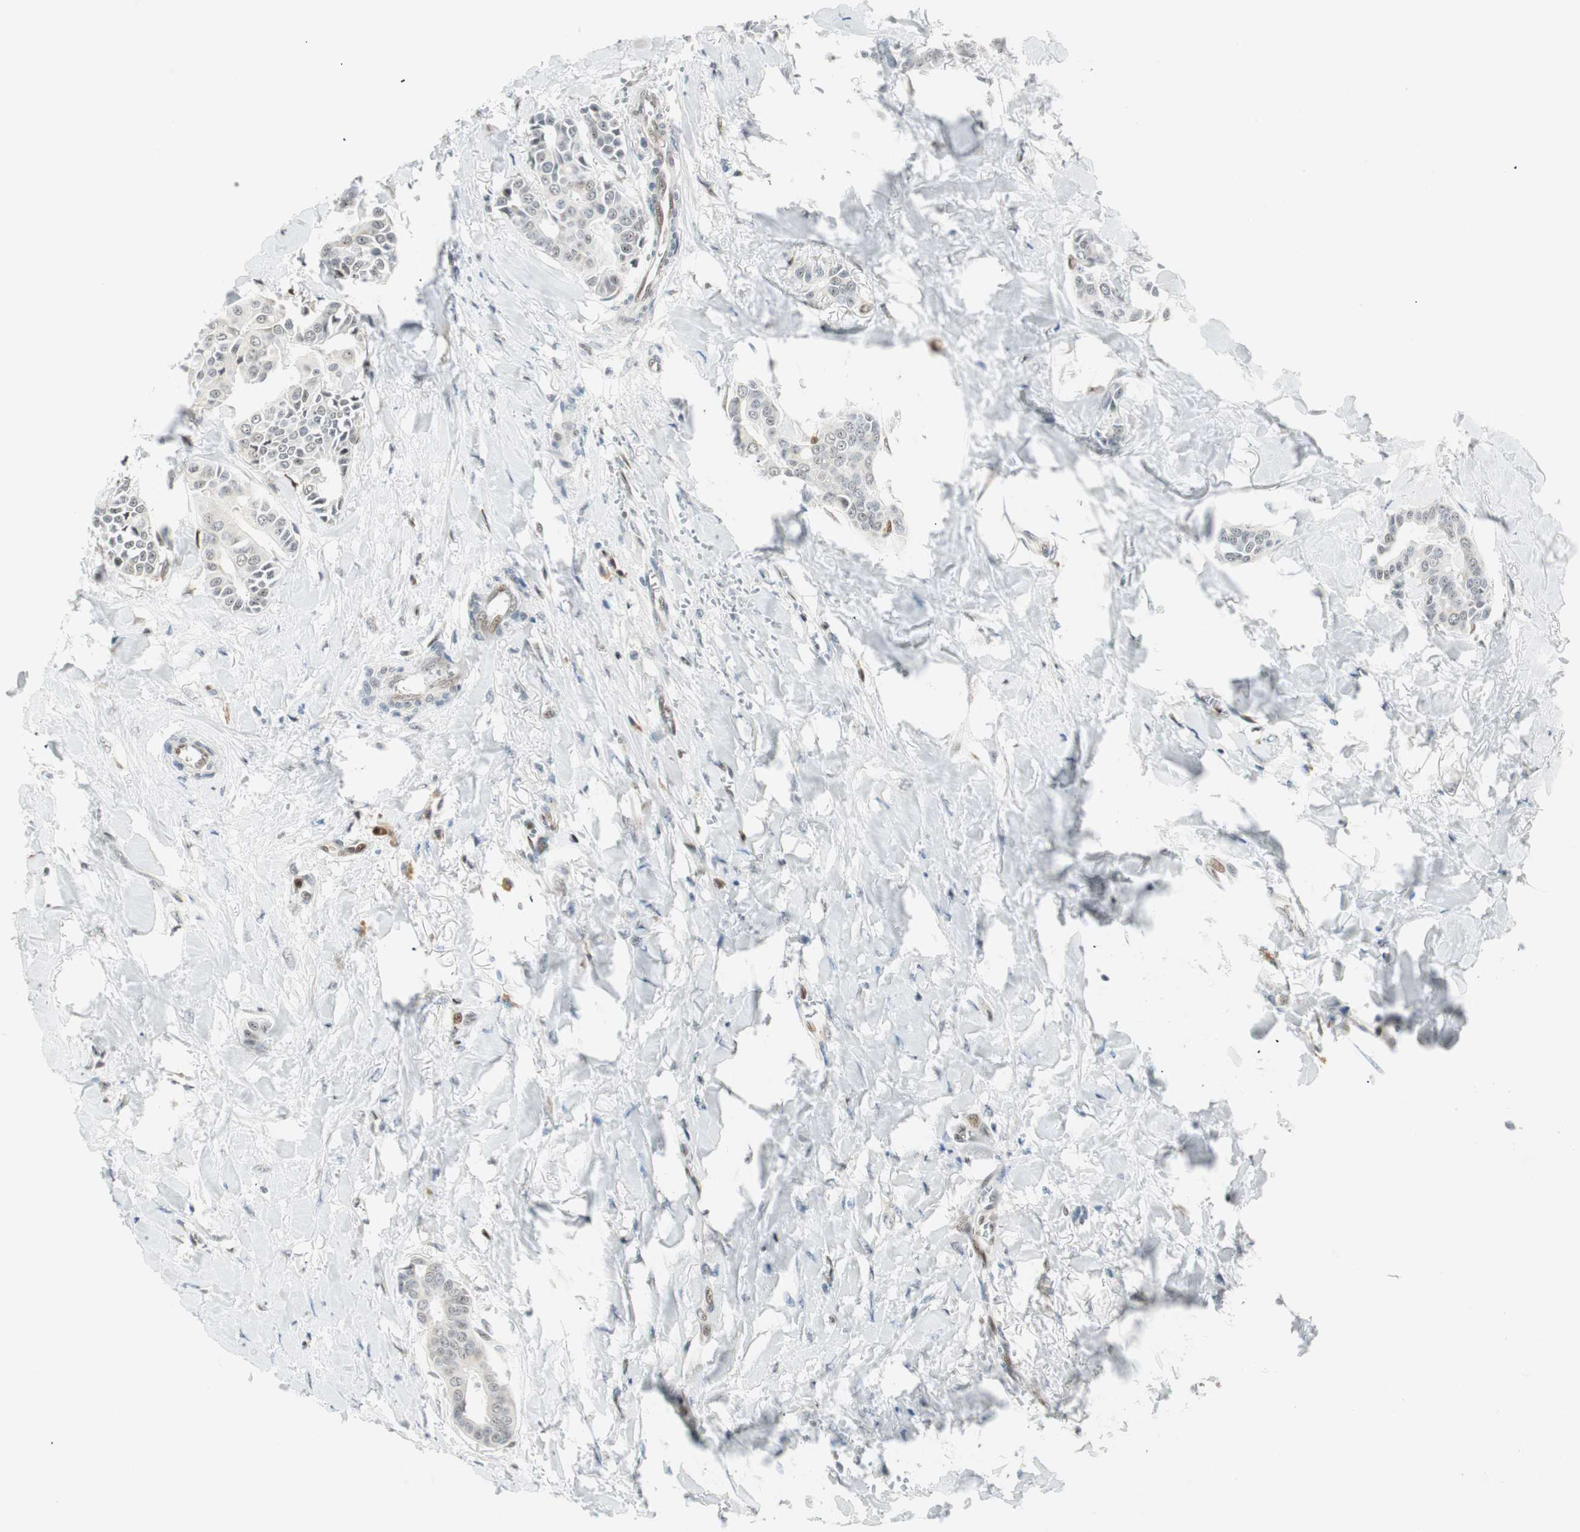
{"staining": {"intensity": "negative", "quantity": "none", "location": "none"}, "tissue": "head and neck cancer", "cell_type": "Tumor cells", "image_type": "cancer", "snomed": [{"axis": "morphology", "description": "Adenocarcinoma, NOS"}, {"axis": "topography", "description": "Salivary gland"}, {"axis": "topography", "description": "Head-Neck"}], "caption": "Immunohistochemical staining of human head and neck cancer shows no significant expression in tumor cells.", "gene": "MSX2", "patient": {"sex": "female", "age": 59}}